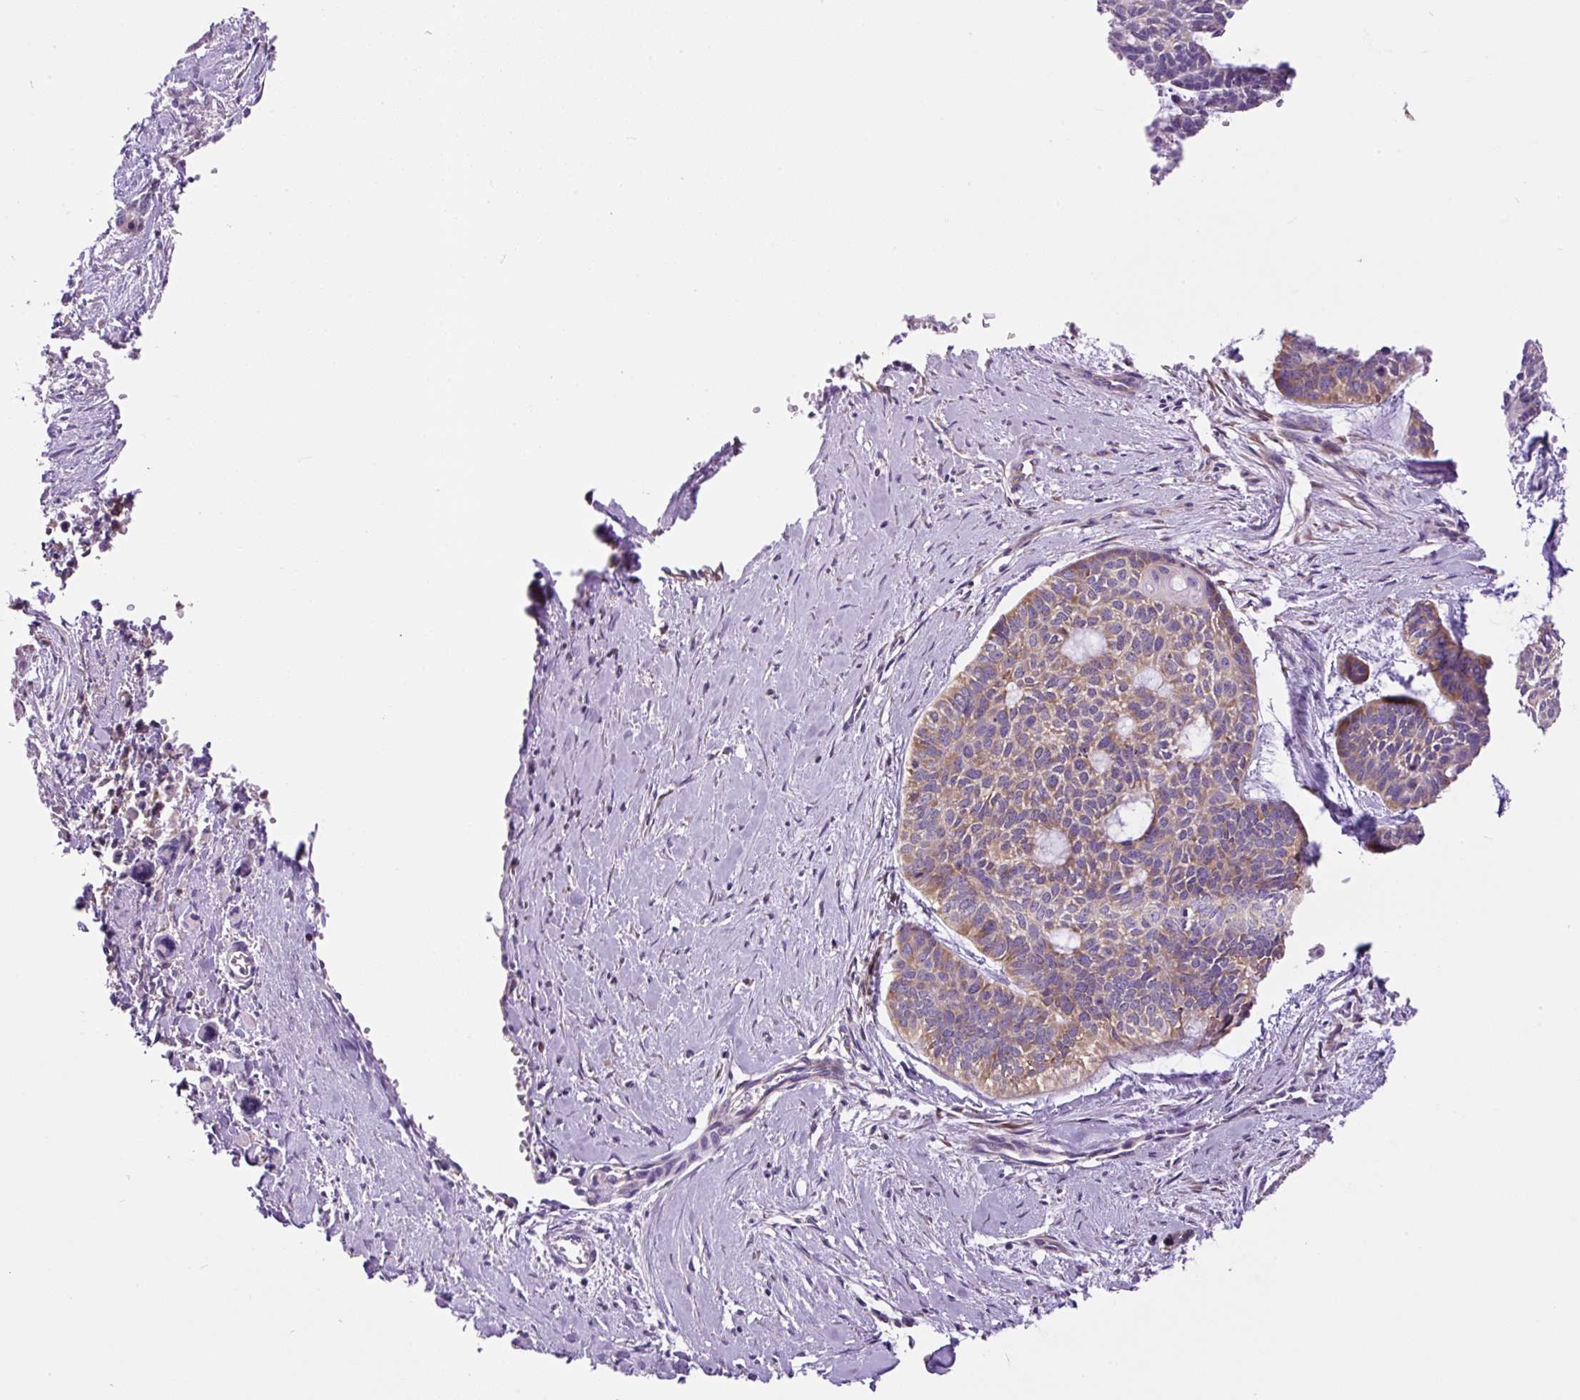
{"staining": {"intensity": "weak", "quantity": ">75%", "location": "cytoplasmic/membranous"}, "tissue": "skin cancer", "cell_type": "Tumor cells", "image_type": "cancer", "snomed": [{"axis": "morphology", "description": "Basal cell carcinoma"}, {"axis": "topography", "description": "Skin"}], "caption": "Basal cell carcinoma (skin) tissue demonstrates weak cytoplasmic/membranous positivity in about >75% of tumor cells The staining was performed using DAB to visualize the protein expression in brown, while the nuclei were stained in blue with hematoxylin (Magnification: 20x).", "gene": "RPS23", "patient": {"sex": "female", "age": 64}}